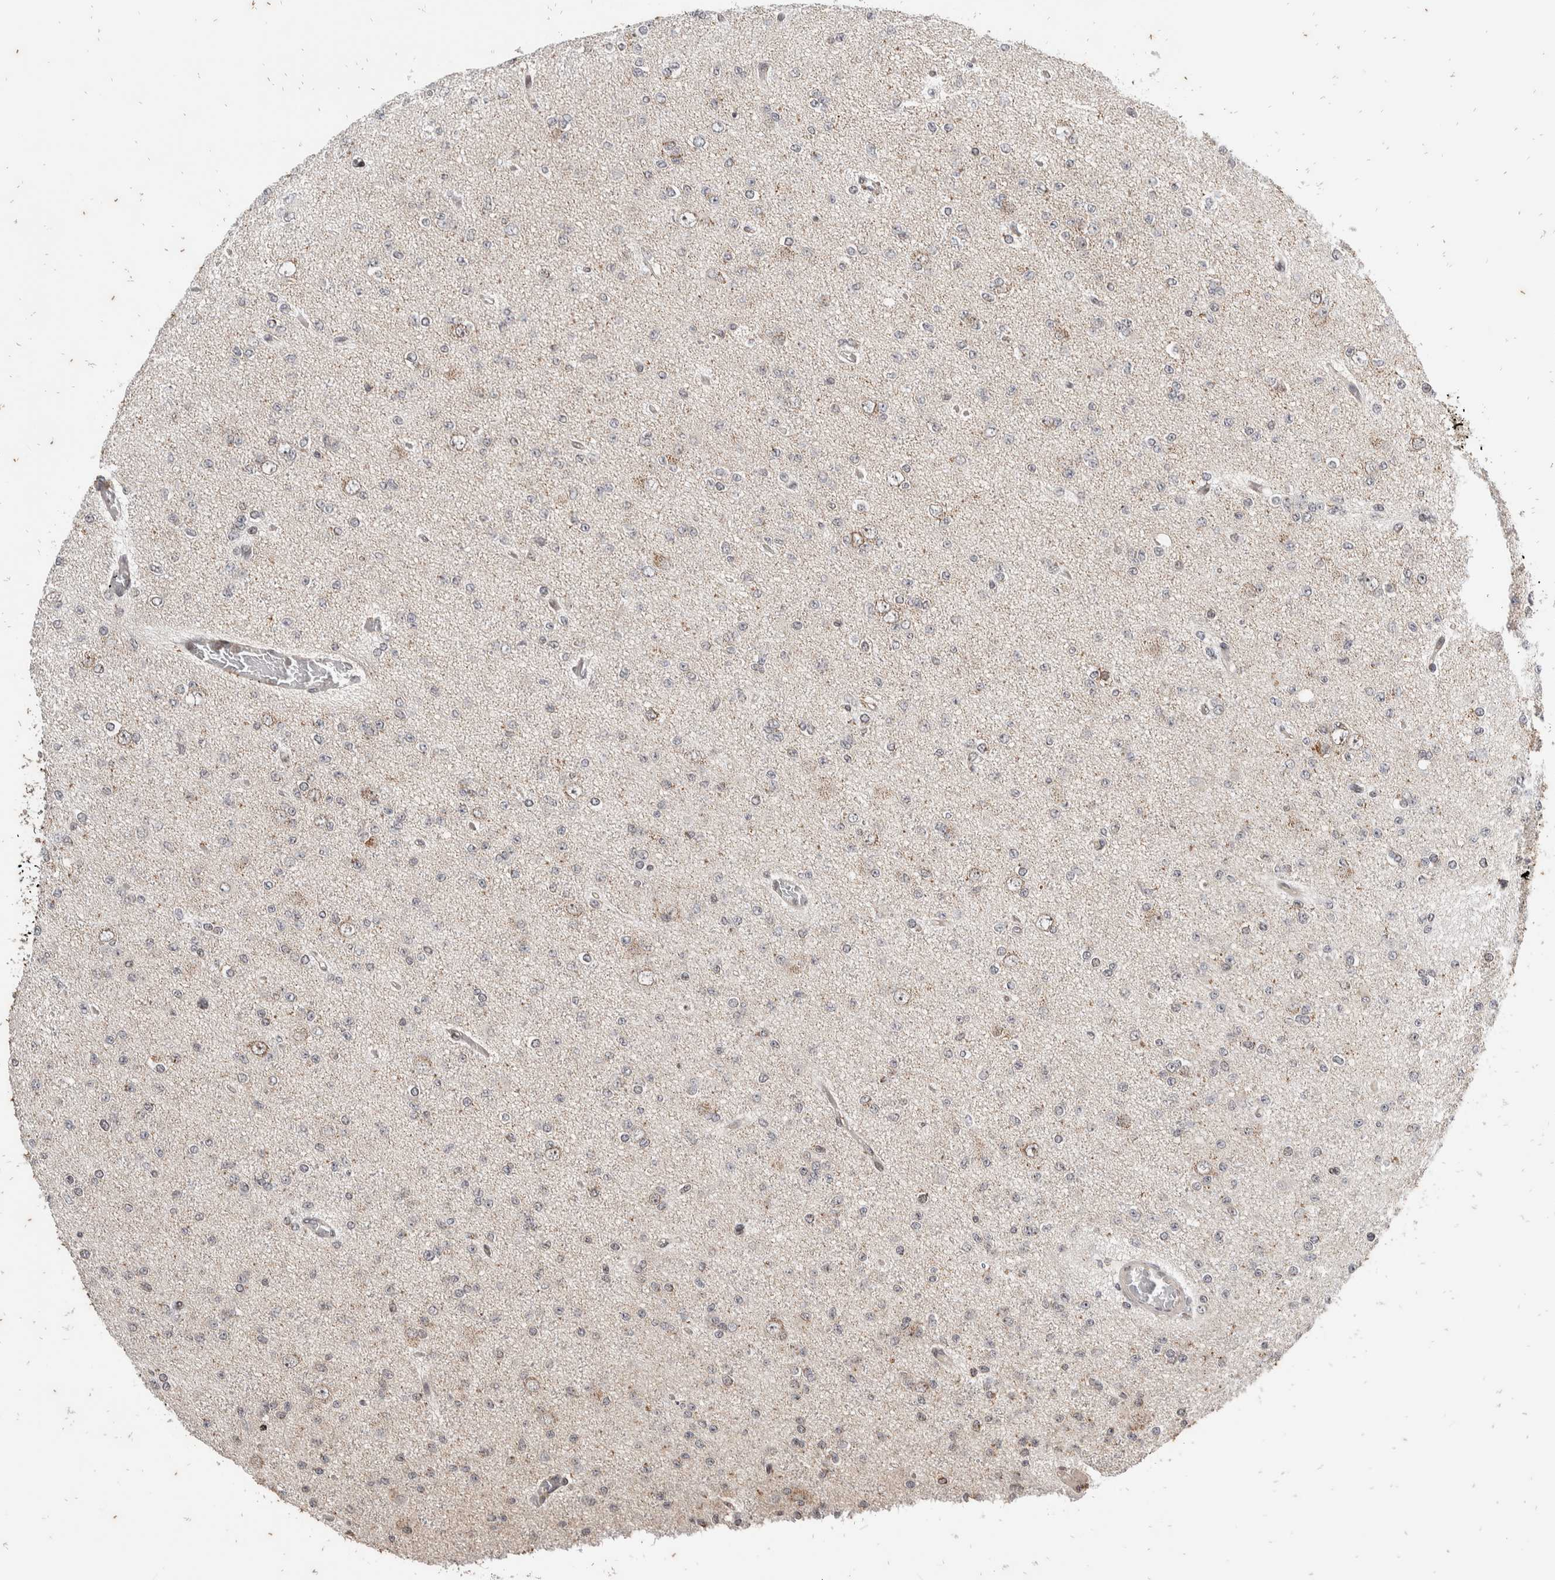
{"staining": {"intensity": "weak", "quantity": "<25%", "location": "cytoplasmic/membranous"}, "tissue": "glioma", "cell_type": "Tumor cells", "image_type": "cancer", "snomed": [{"axis": "morphology", "description": "Glioma, malignant, Low grade"}, {"axis": "topography", "description": "Brain"}], "caption": "Glioma stained for a protein using IHC demonstrates no staining tumor cells.", "gene": "ATXN7L1", "patient": {"sex": "female", "age": 22}}